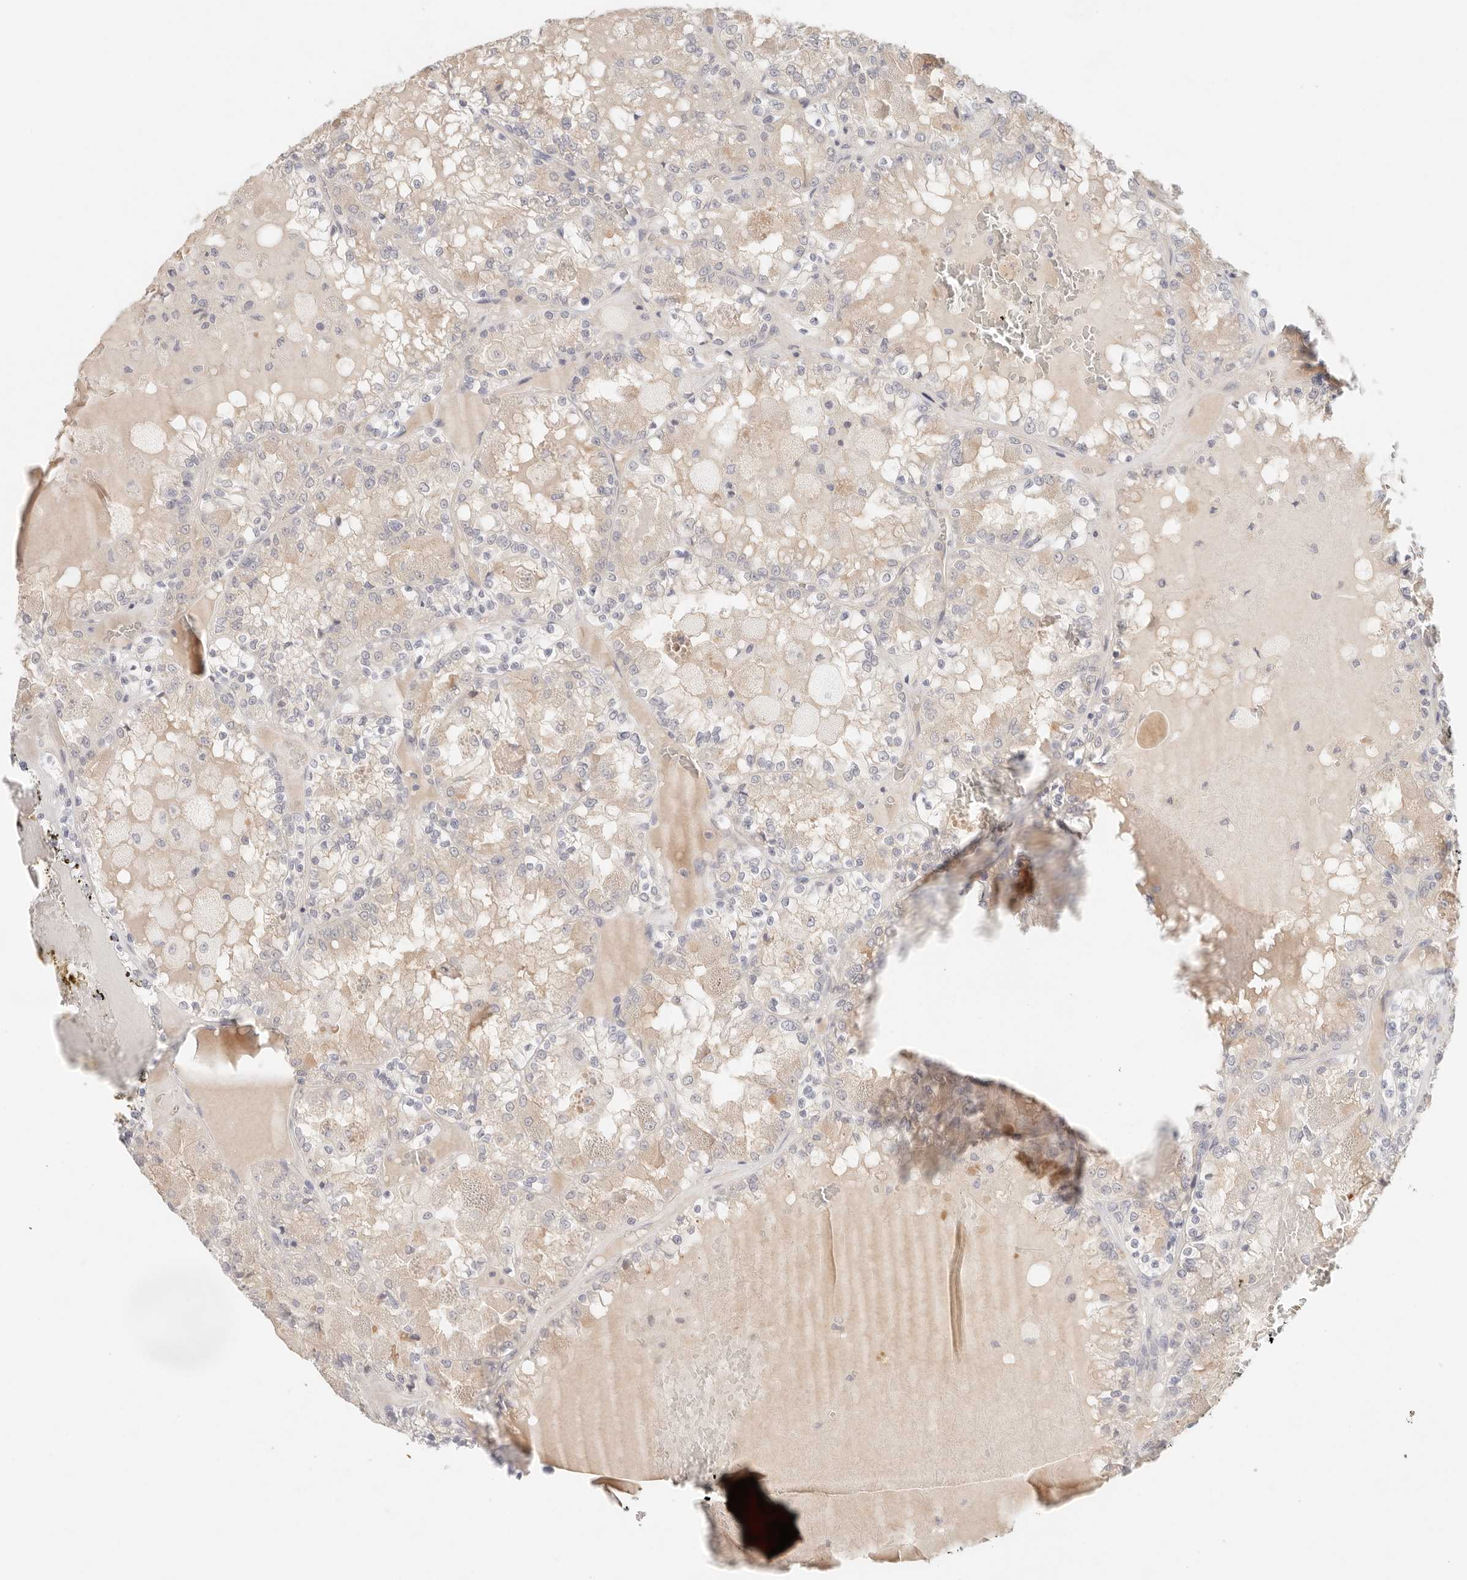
{"staining": {"intensity": "weak", "quantity": "25%-75%", "location": "cytoplasmic/membranous"}, "tissue": "renal cancer", "cell_type": "Tumor cells", "image_type": "cancer", "snomed": [{"axis": "morphology", "description": "Adenocarcinoma, NOS"}, {"axis": "topography", "description": "Kidney"}], "caption": "Renal adenocarcinoma stained with DAB immunohistochemistry displays low levels of weak cytoplasmic/membranous positivity in about 25%-75% of tumor cells.", "gene": "SPHK1", "patient": {"sex": "female", "age": 56}}